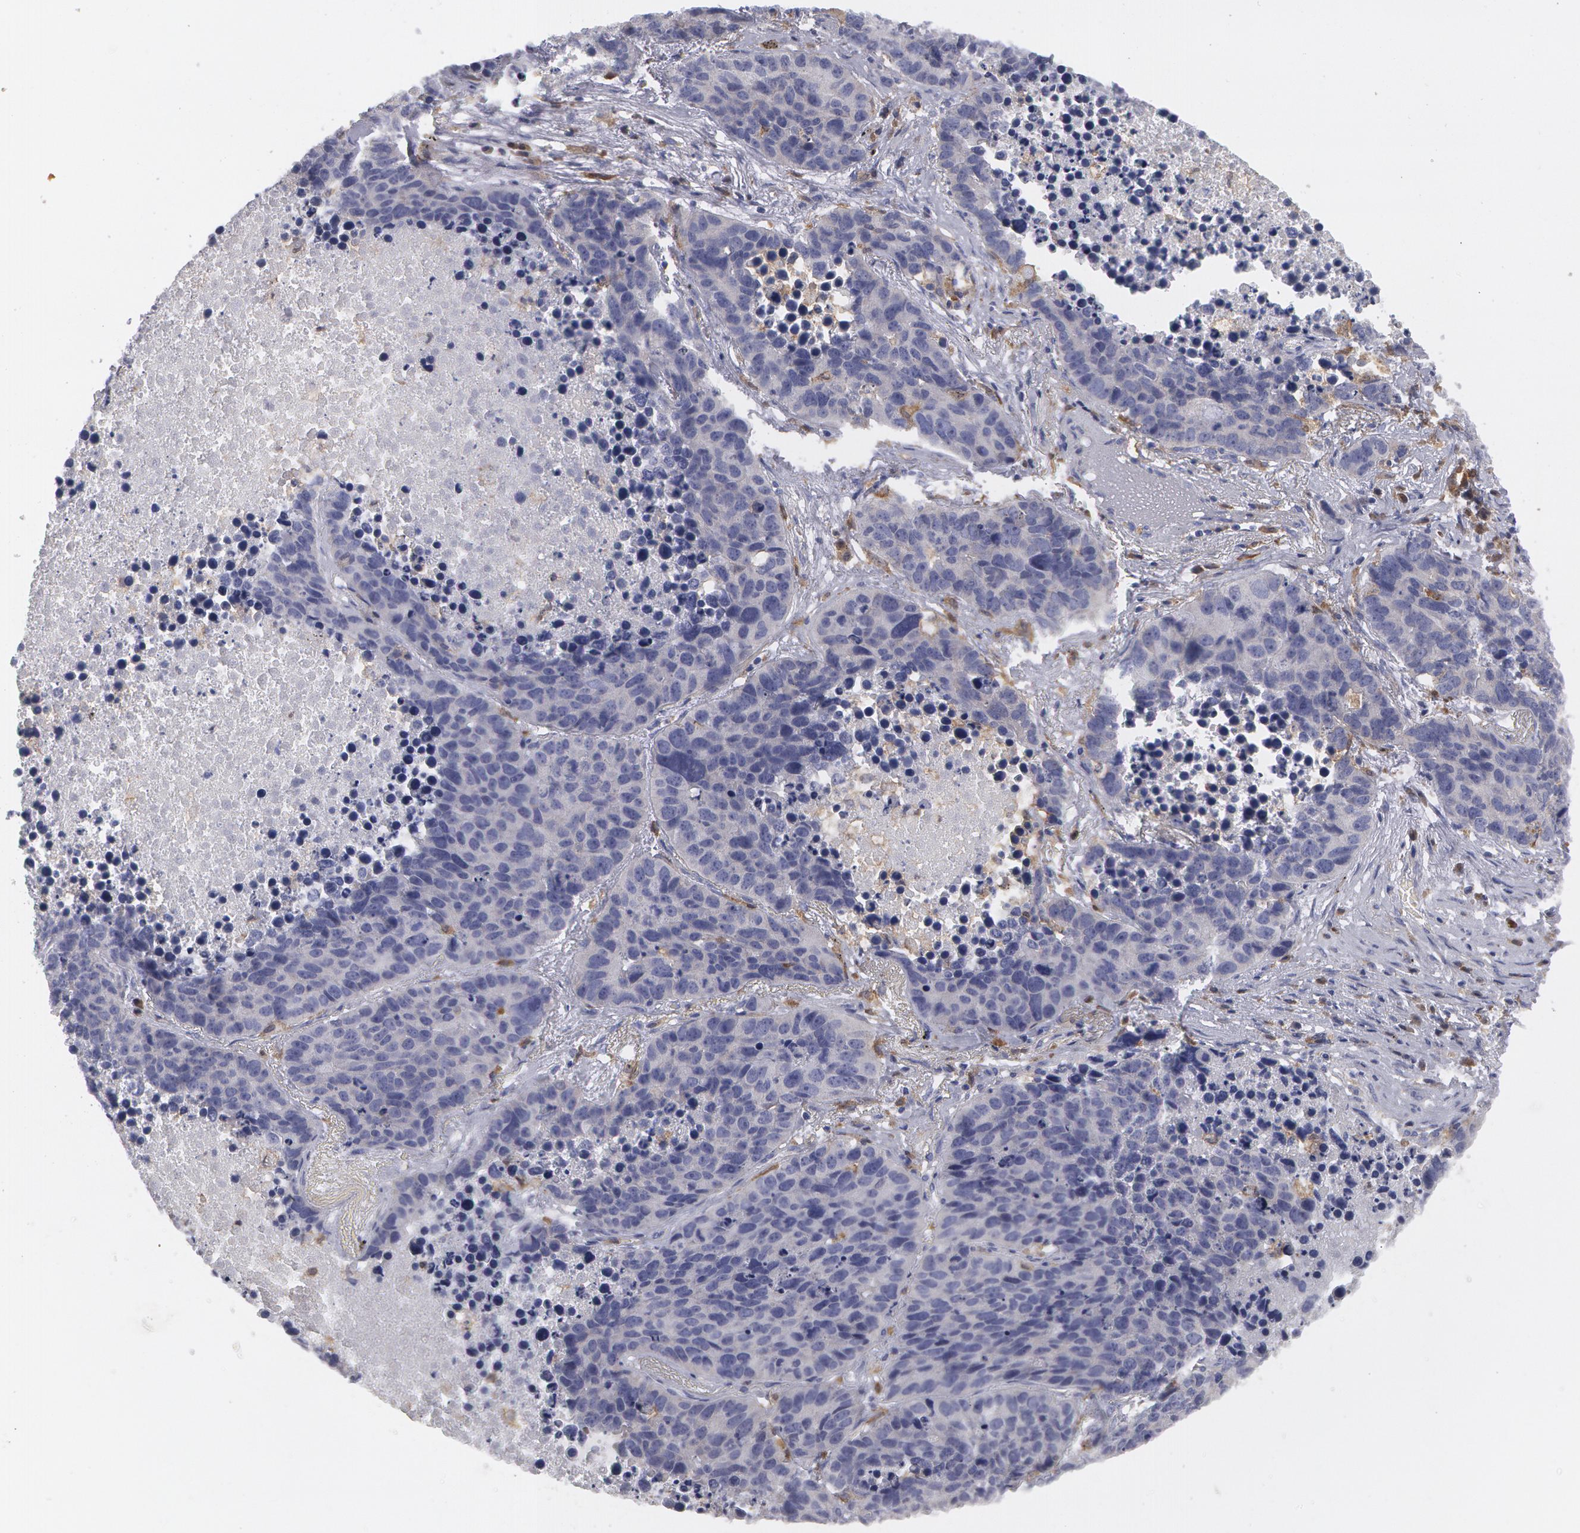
{"staining": {"intensity": "negative", "quantity": "none", "location": "none"}, "tissue": "lung cancer", "cell_type": "Tumor cells", "image_type": "cancer", "snomed": [{"axis": "morphology", "description": "Carcinoid, malignant, NOS"}, {"axis": "topography", "description": "Lung"}], "caption": "This image is of malignant carcinoid (lung) stained with immunohistochemistry to label a protein in brown with the nuclei are counter-stained blue. There is no expression in tumor cells.", "gene": "SYK", "patient": {"sex": "male", "age": 60}}